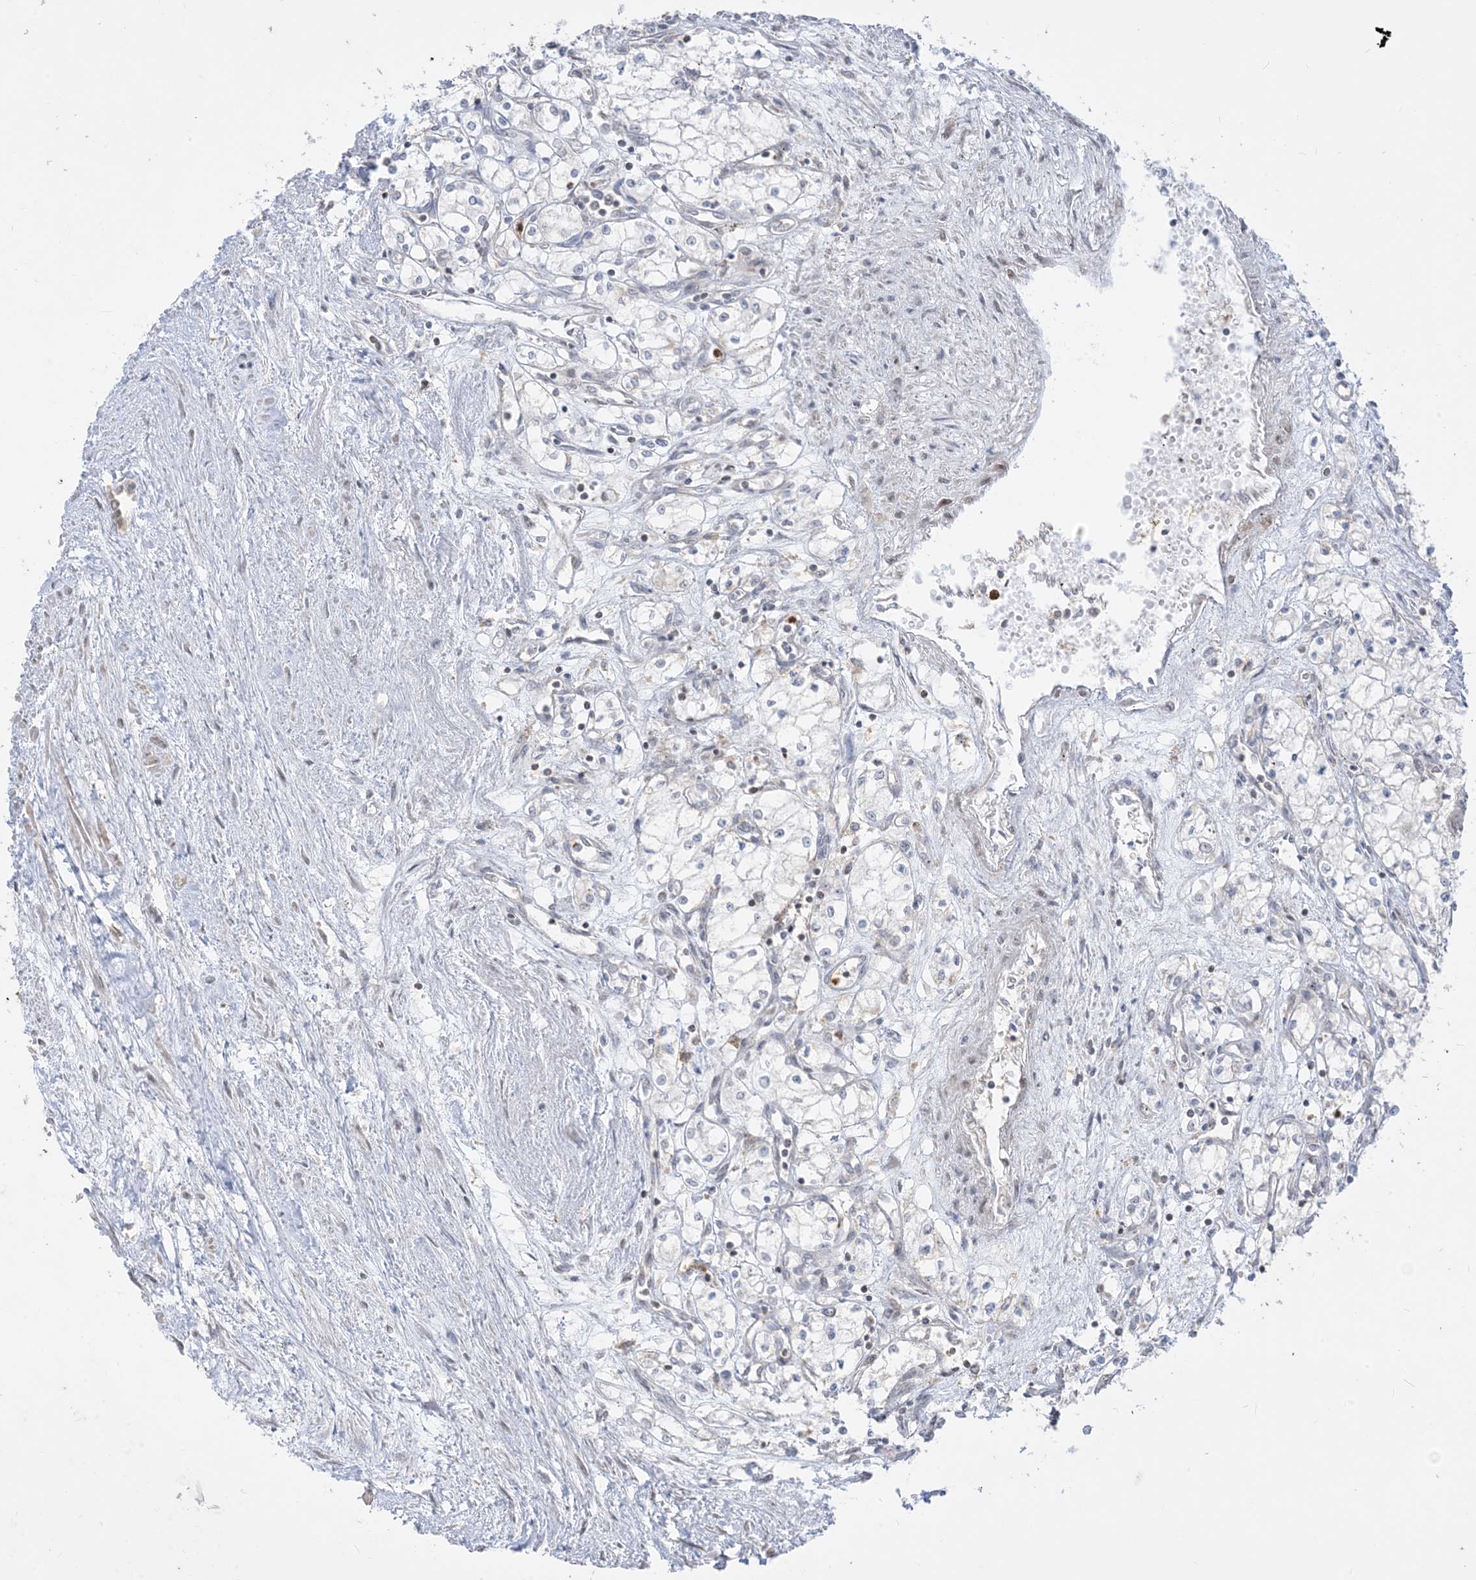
{"staining": {"intensity": "negative", "quantity": "none", "location": "none"}, "tissue": "renal cancer", "cell_type": "Tumor cells", "image_type": "cancer", "snomed": [{"axis": "morphology", "description": "Adenocarcinoma, NOS"}, {"axis": "topography", "description": "Kidney"}], "caption": "This photomicrograph is of renal adenocarcinoma stained with immunohistochemistry (IHC) to label a protein in brown with the nuclei are counter-stained blue. There is no positivity in tumor cells. (DAB (3,3'-diaminobenzidine) immunohistochemistry (IHC) visualized using brightfield microscopy, high magnification).", "gene": "KANSL3", "patient": {"sex": "male", "age": 59}}